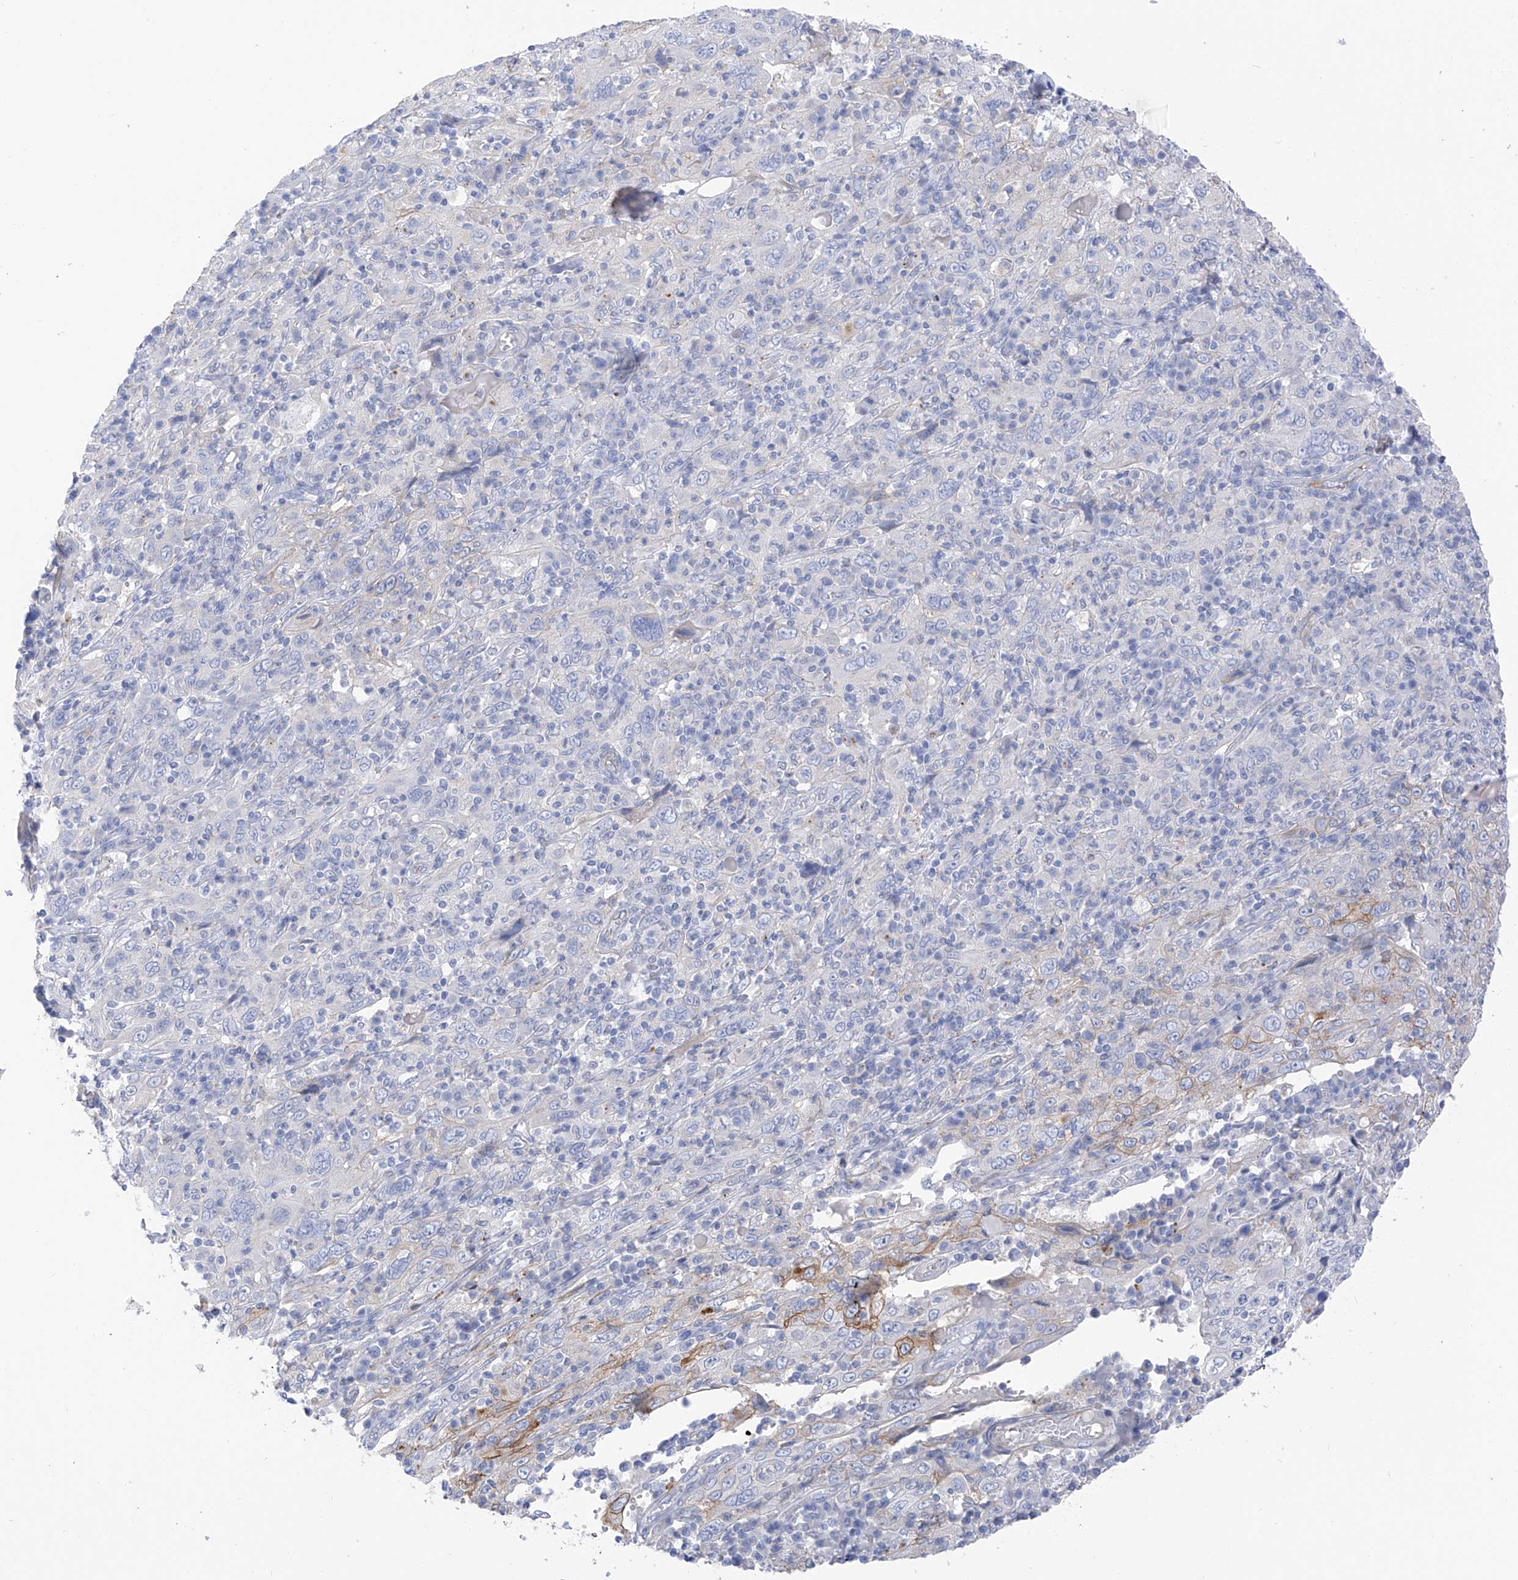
{"staining": {"intensity": "moderate", "quantity": "<25%", "location": "cytoplasmic/membranous"}, "tissue": "cervical cancer", "cell_type": "Tumor cells", "image_type": "cancer", "snomed": [{"axis": "morphology", "description": "Squamous cell carcinoma, NOS"}, {"axis": "topography", "description": "Cervix"}], "caption": "Human squamous cell carcinoma (cervical) stained with a protein marker exhibits moderate staining in tumor cells.", "gene": "ITGA9", "patient": {"sex": "female", "age": 46}}